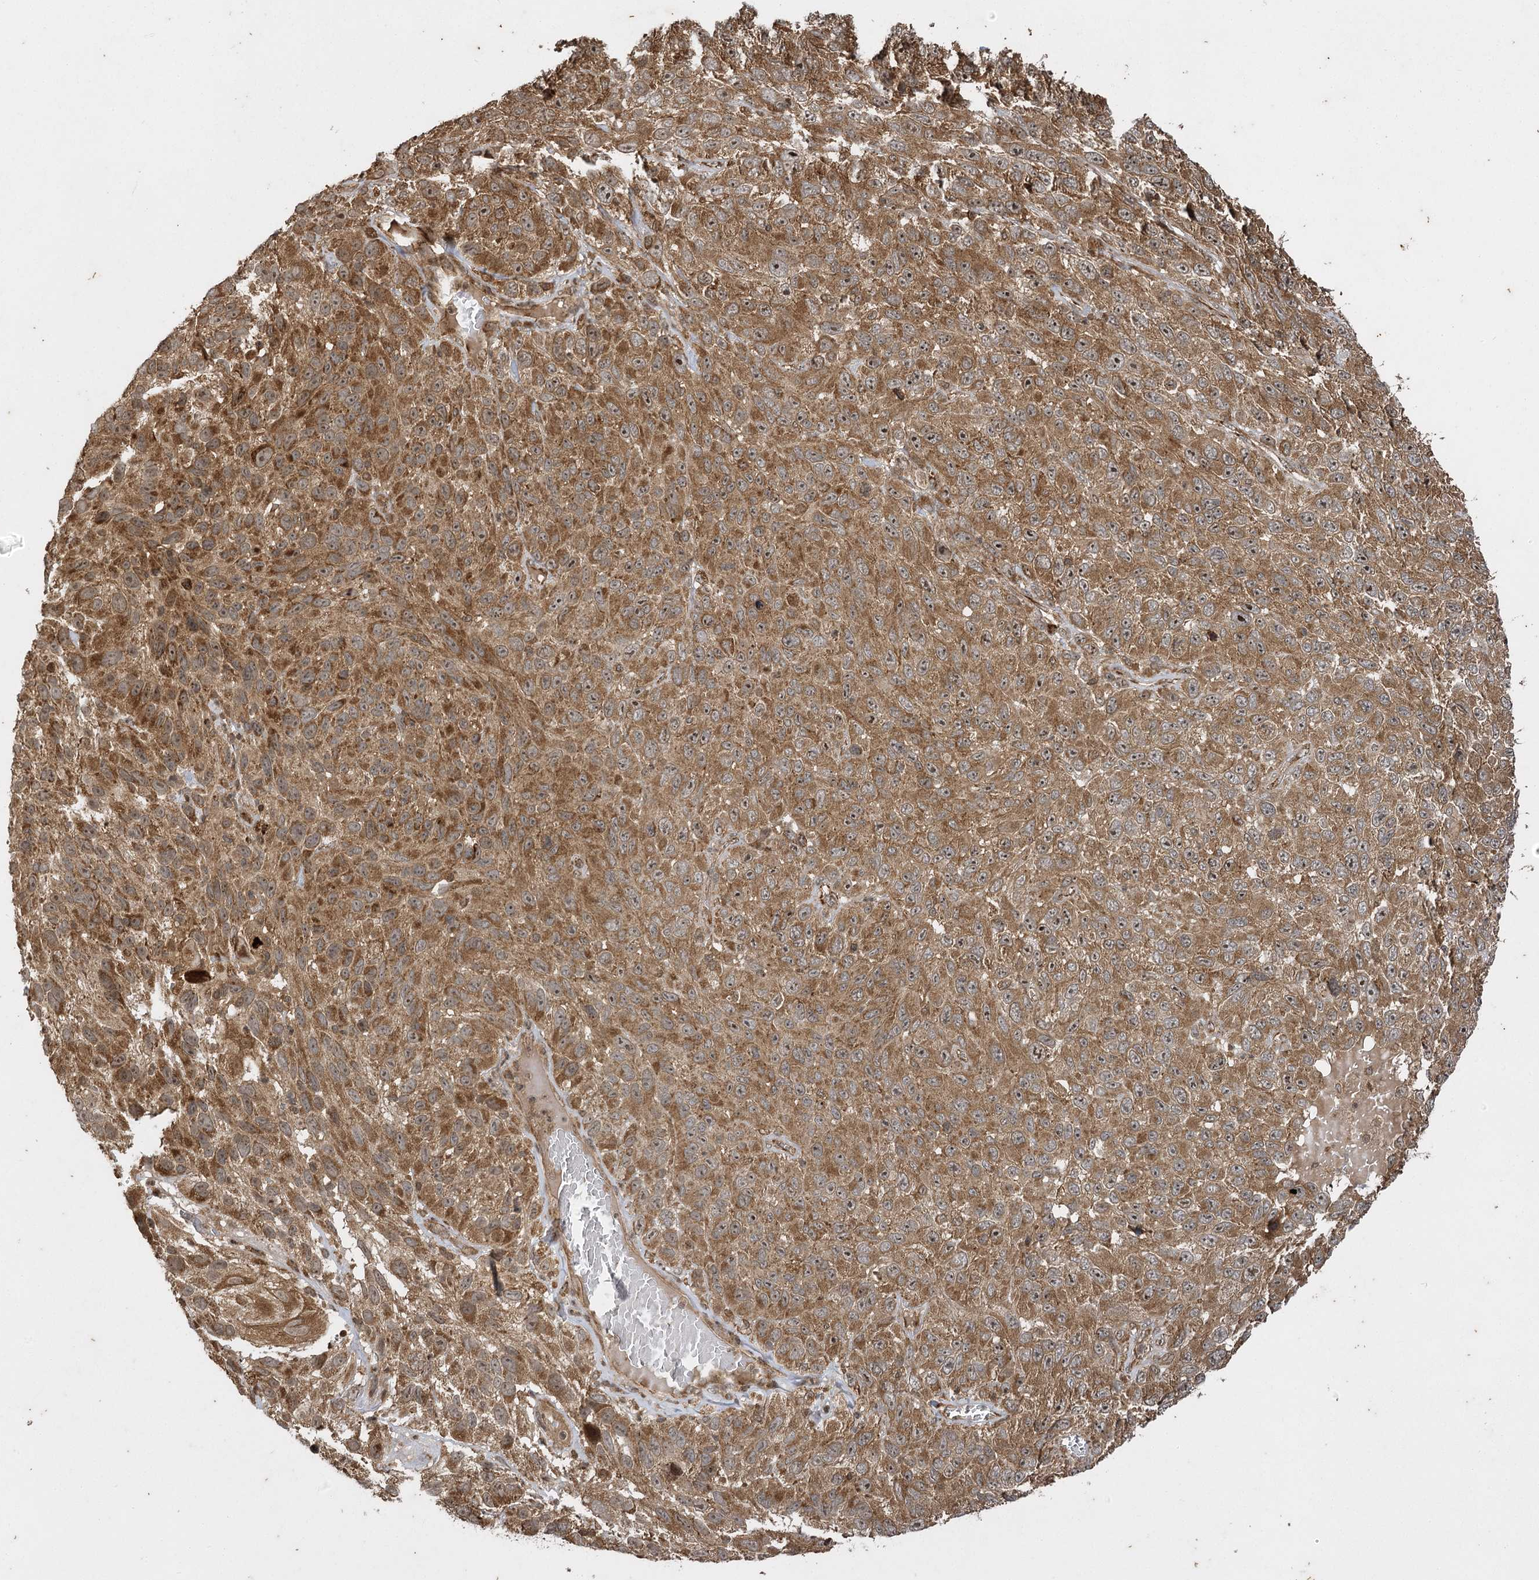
{"staining": {"intensity": "moderate", "quantity": ">75%", "location": "cytoplasmic/membranous,nuclear"}, "tissue": "melanoma", "cell_type": "Tumor cells", "image_type": "cancer", "snomed": [{"axis": "morphology", "description": "Malignant melanoma, NOS"}, {"axis": "topography", "description": "Skin"}], "caption": "This is an image of immunohistochemistry (IHC) staining of malignant melanoma, which shows moderate staining in the cytoplasmic/membranous and nuclear of tumor cells.", "gene": "IL11RA", "patient": {"sex": "female", "age": 96}}